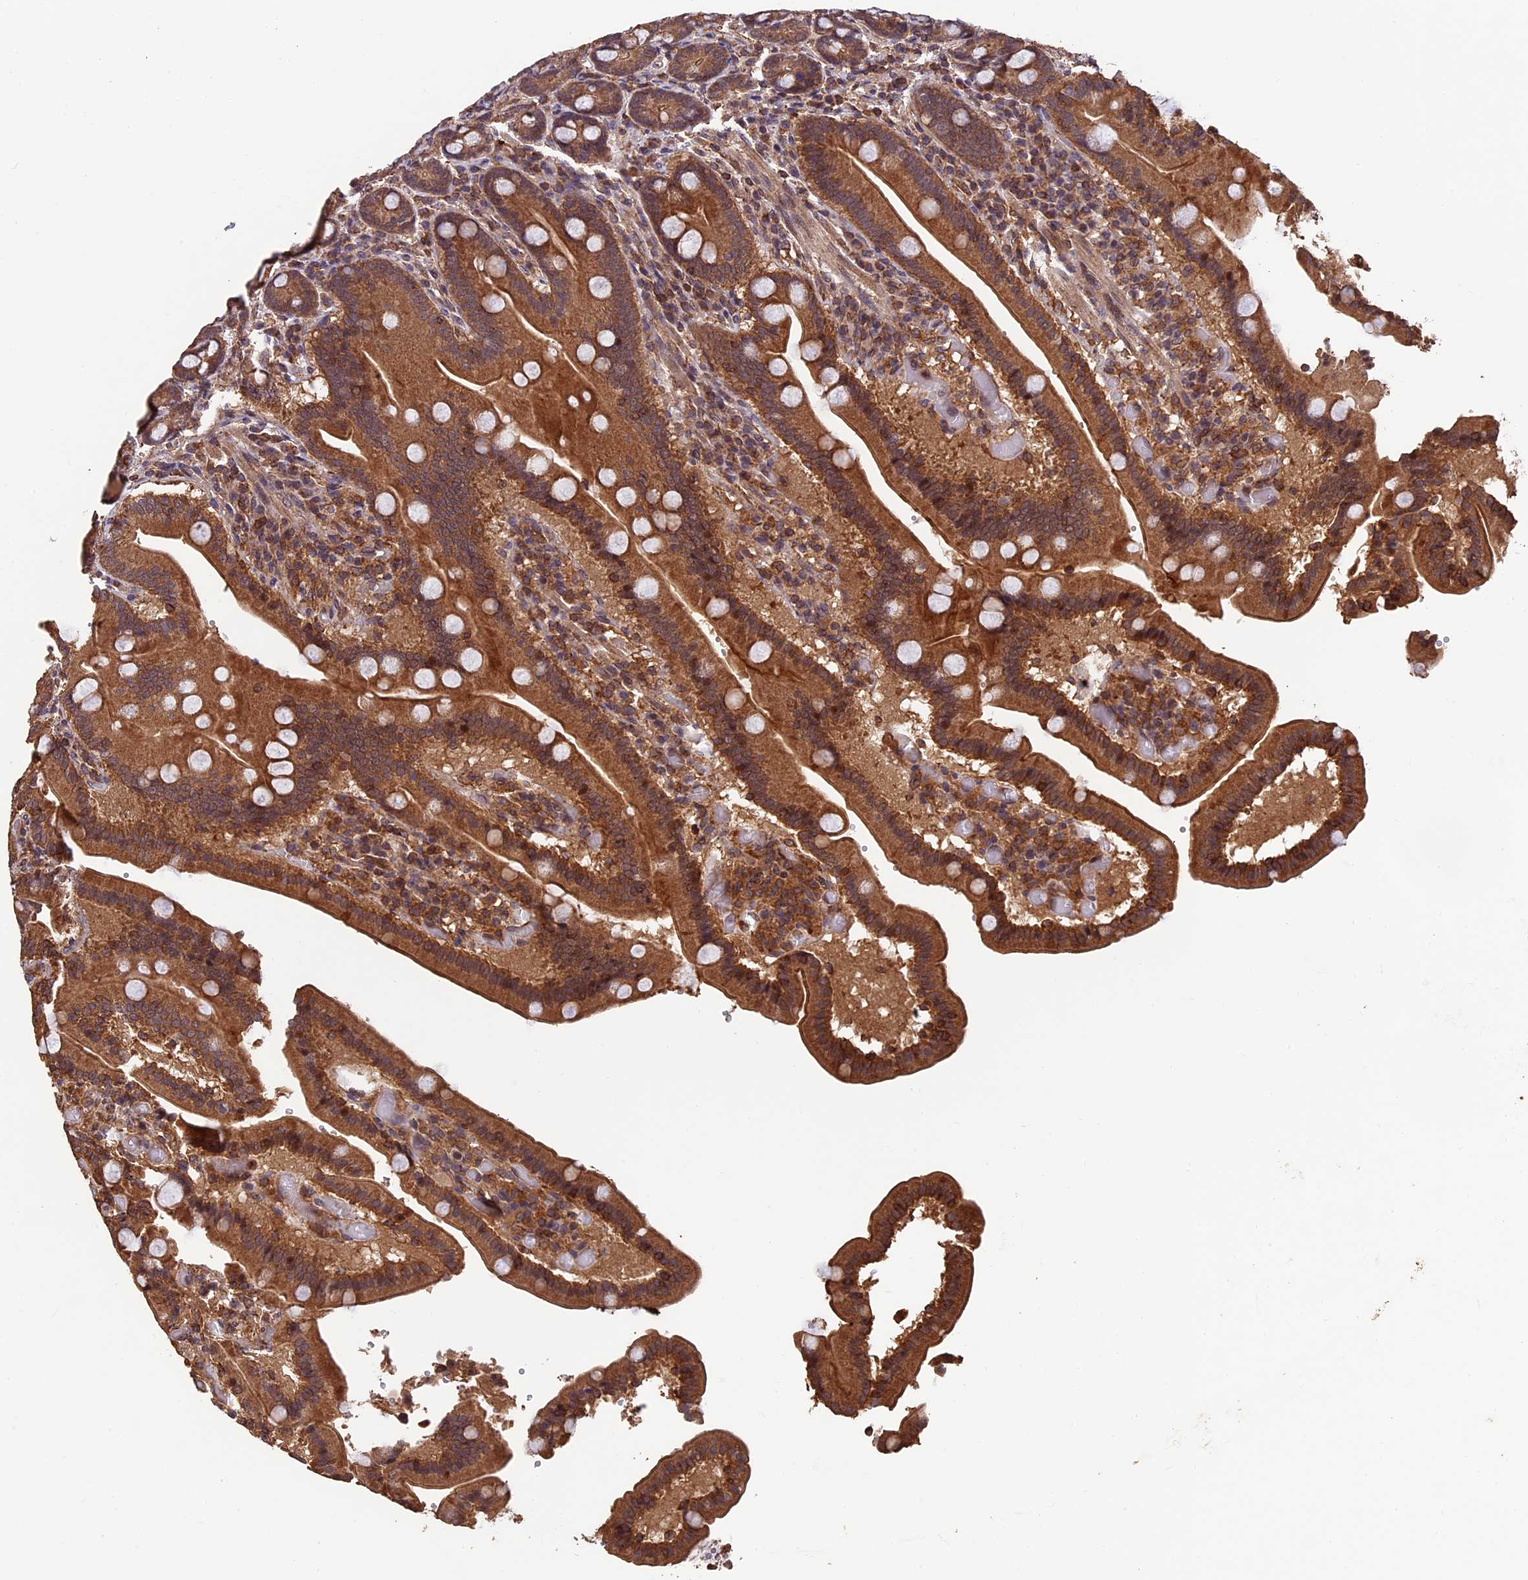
{"staining": {"intensity": "moderate", "quantity": ">75%", "location": "cytoplasmic/membranous"}, "tissue": "duodenum", "cell_type": "Glandular cells", "image_type": "normal", "snomed": [{"axis": "morphology", "description": "Normal tissue, NOS"}, {"axis": "topography", "description": "Duodenum"}], "caption": "Duodenum stained with immunohistochemistry (IHC) reveals moderate cytoplasmic/membranous positivity in about >75% of glandular cells. (IHC, brightfield microscopy, high magnification).", "gene": "PKD2L2", "patient": {"sex": "female", "age": 62}}